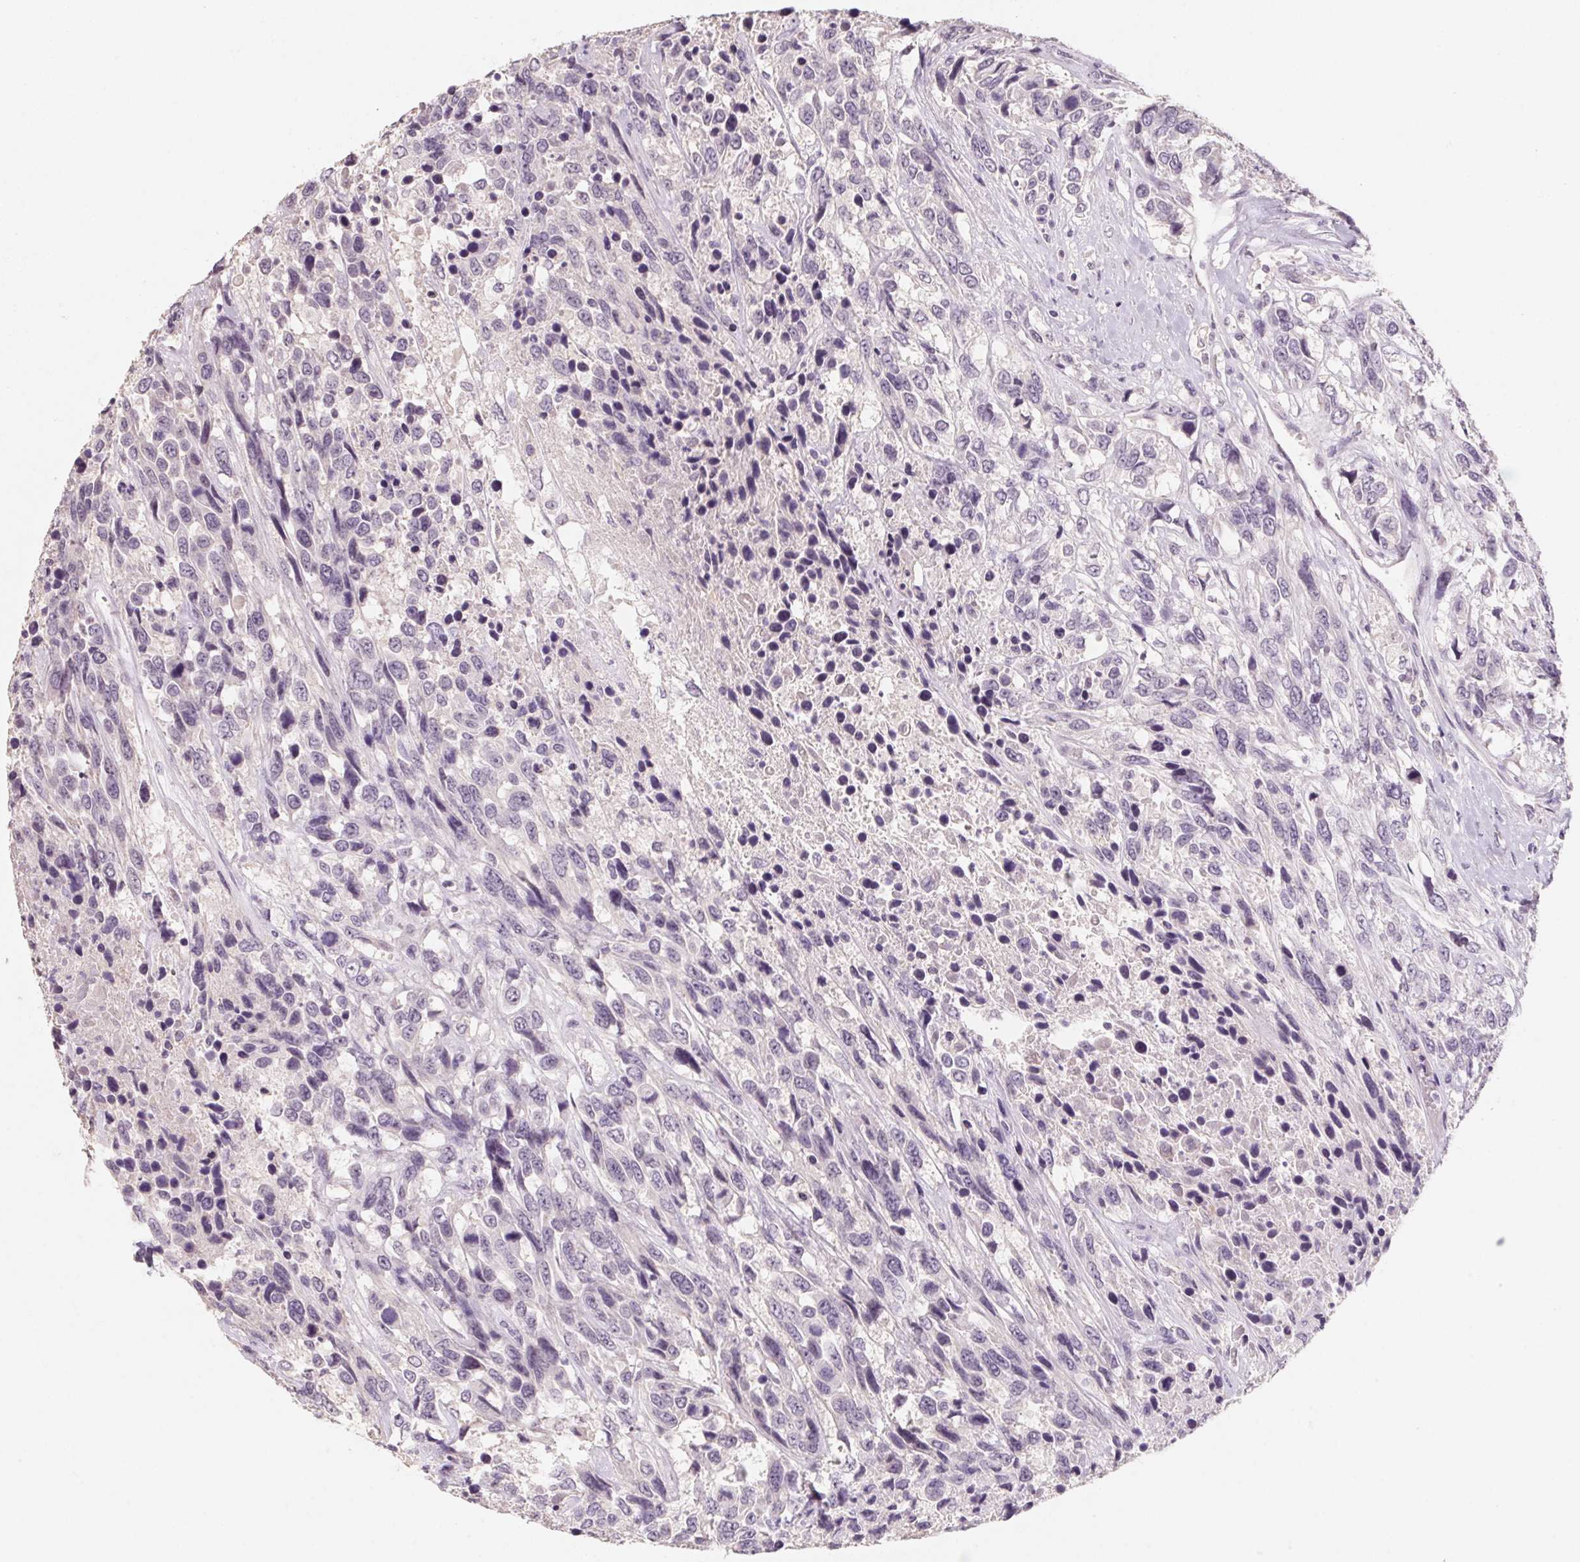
{"staining": {"intensity": "negative", "quantity": "none", "location": "none"}, "tissue": "urothelial cancer", "cell_type": "Tumor cells", "image_type": "cancer", "snomed": [{"axis": "morphology", "description": "Urothelial carcinoma, High grade"}, {"axis": "topography", "description": "Urinary bladder"}], "caption": "This is a photomicrograph of IHC staining of urothelial cancer, which shows no positivity in tumor cells.", "gene": "CAPZA3", "patient": {"sex": "female", "age": 70}}